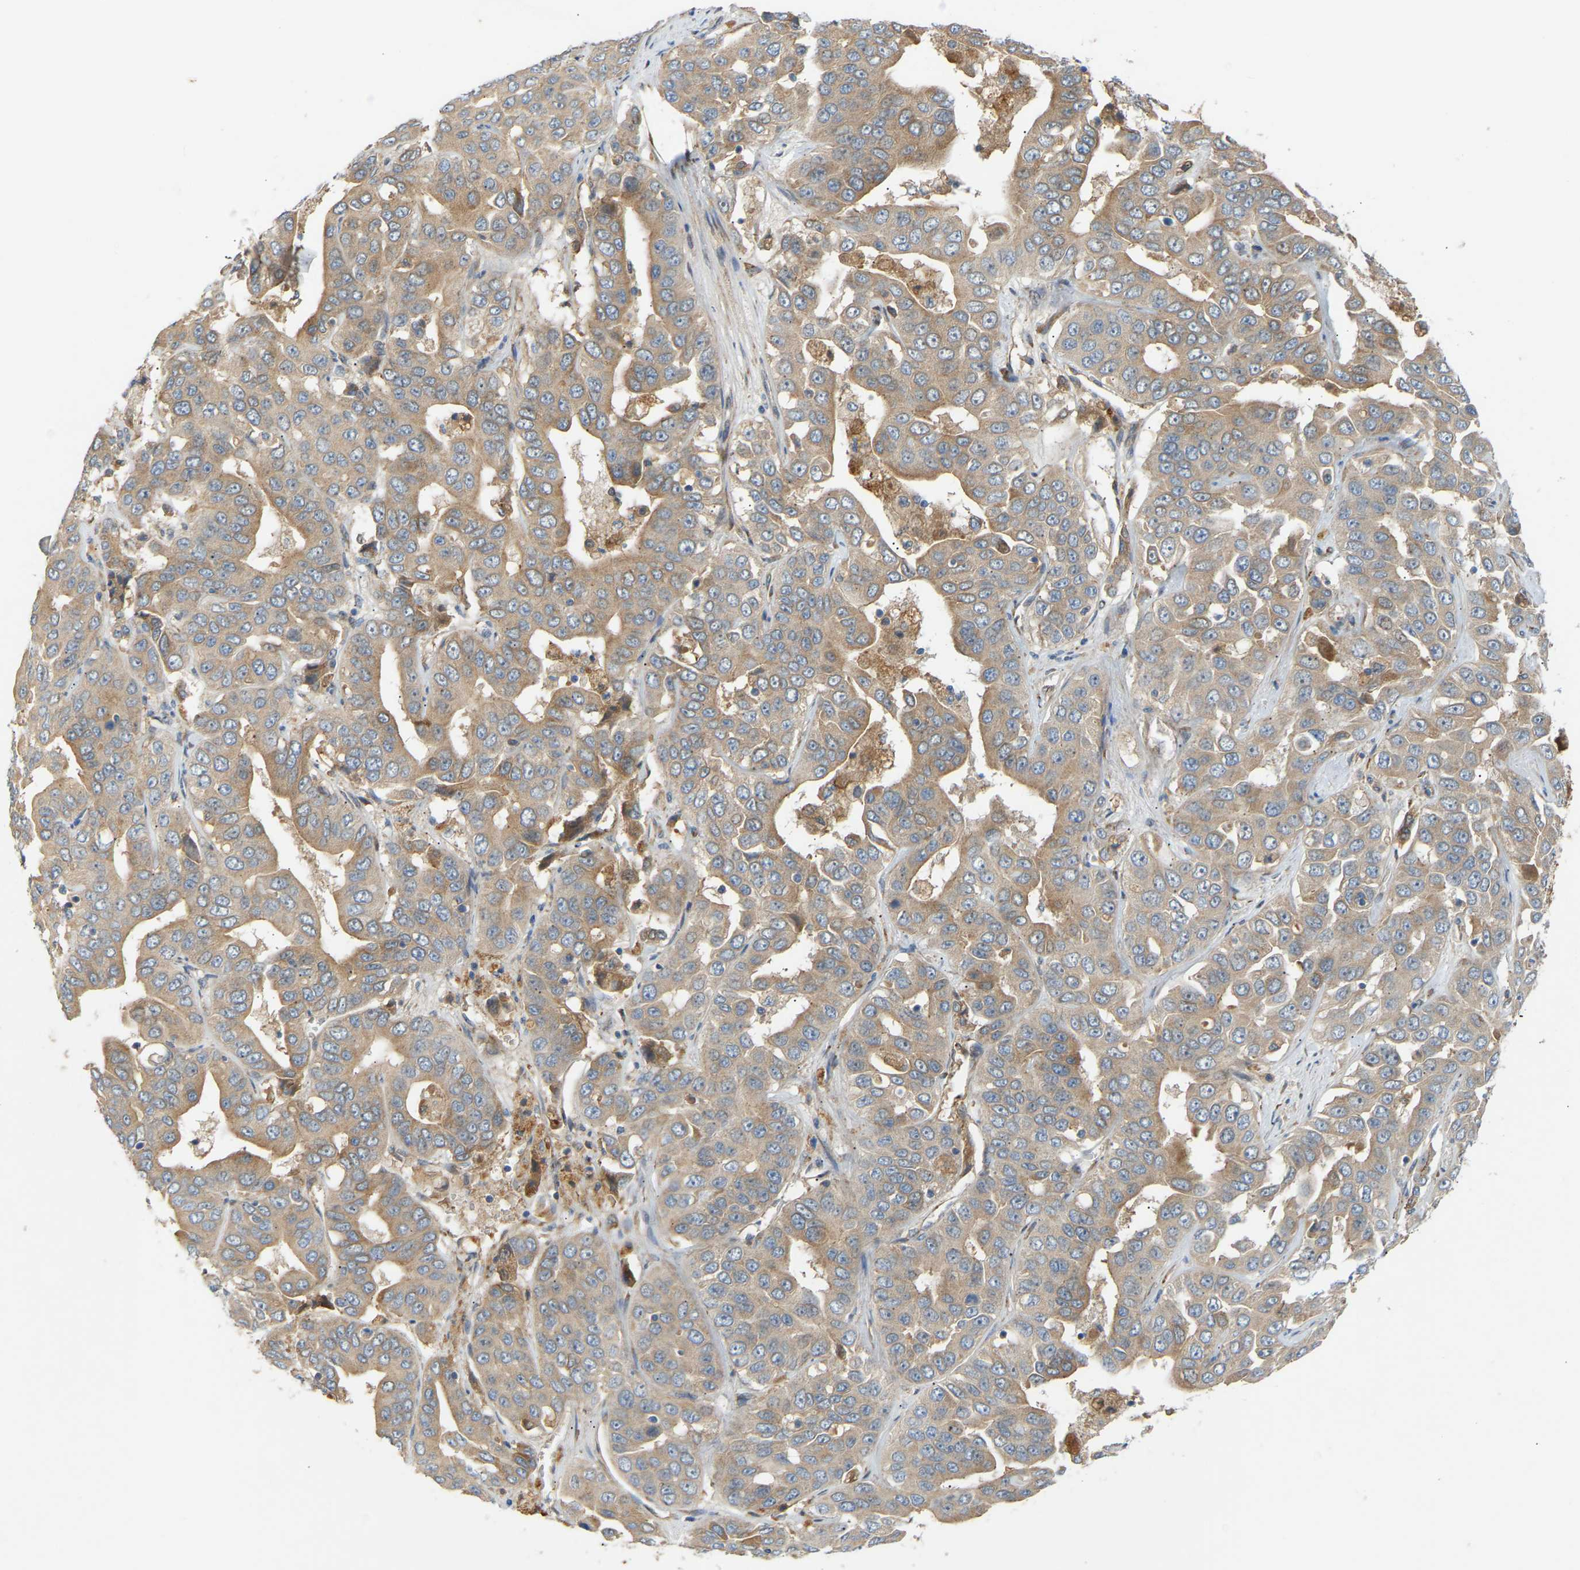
{"staining": {"intensity": "moderate", "quantity": "25%-75%", "location": "cytoplasmic/membranous"}, "tissue": "liver cancer", "cell_type": "Tumor cells", "image_type": "cancer", "snomed": [{"axis": "morphology", "description": "Cholangiocarcinoma"}, {"axis": "topography", "description": "Liver"}], "caption": "Tumor cells show moderate cytoplasmic/membranous expression in approximately 25%-75% of cells in liver cancer.", "gene": "PTCD1", "patient": {"sex": "female", "age": 52}}